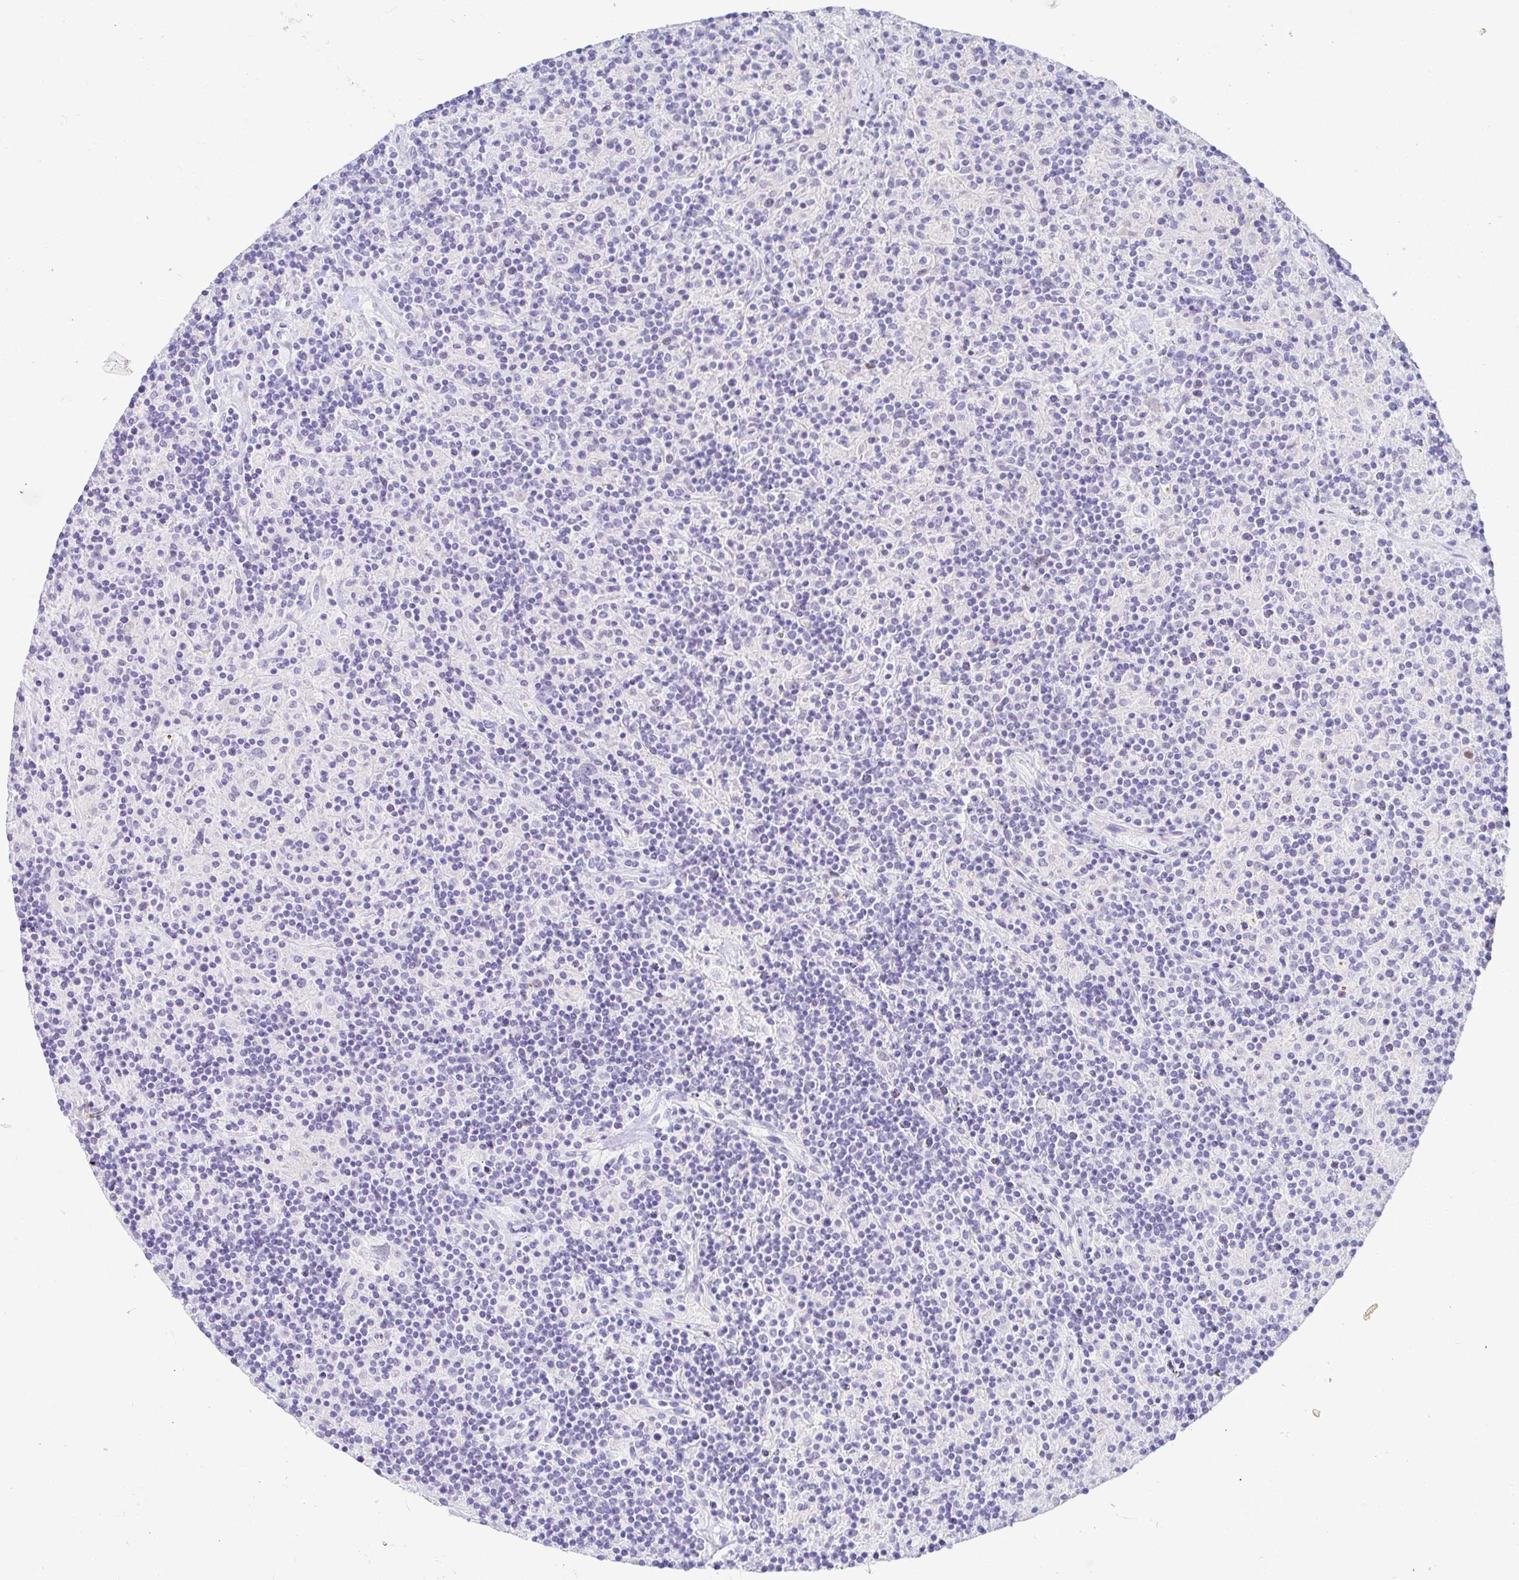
{"staining": {"intensity": "negative", "quantity": "none", "location": "none"}, "tissue": "lymphoma", "cell_type": "Tumor cells", "image_type": "cancer", "snomed": [{"axis": "morphology", "description": "Hodgkin's disease, NOS"}, {"axis": "topography", "description": "Lymph node"}], "caption": "Micrograph shows no significant protein expression in tumor cells of Hodgkin's disease.", "gene": "PINLYP", "patient": {"sex": "male", "age": 70}}